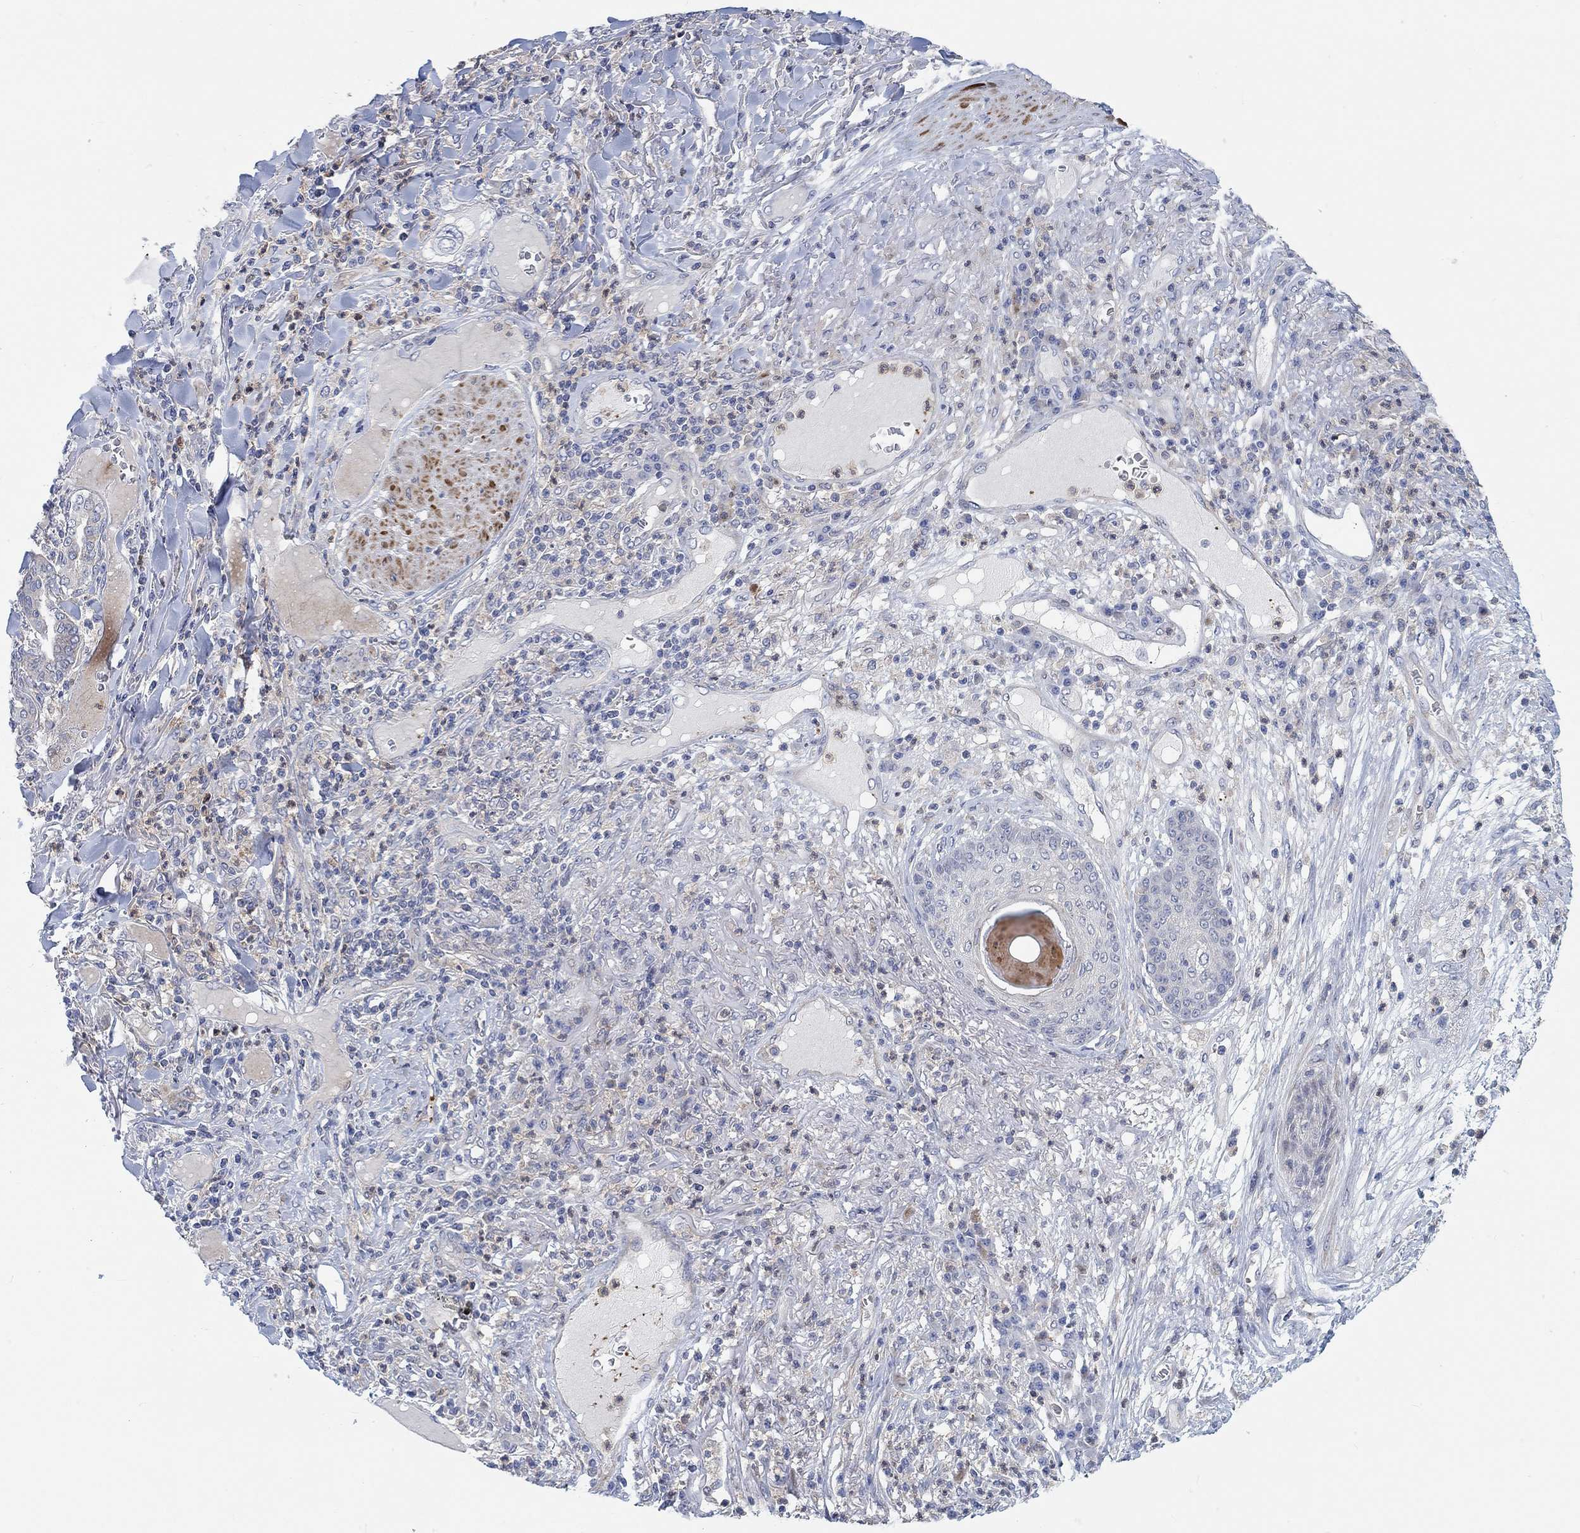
{"staining": {"intensity": "negative", "quantity": "none", "location": "none"}, "tissue": "skin cancer", "cell_type": "Tumor cells", "image_type": "cancer", "snomed": [{"axis": "morphology", "description": "Squamous cell carcinoma, NOS"}, {"axis": "topography", "description": "Skin"}], "caption": "Squamous cell carcinoma (skin) stained for a protein using immunohistochemistry demonstrates no positivity tumor cells.", "gene": "PMFBP1", "patient": {"sex": "male", "age": 82}}